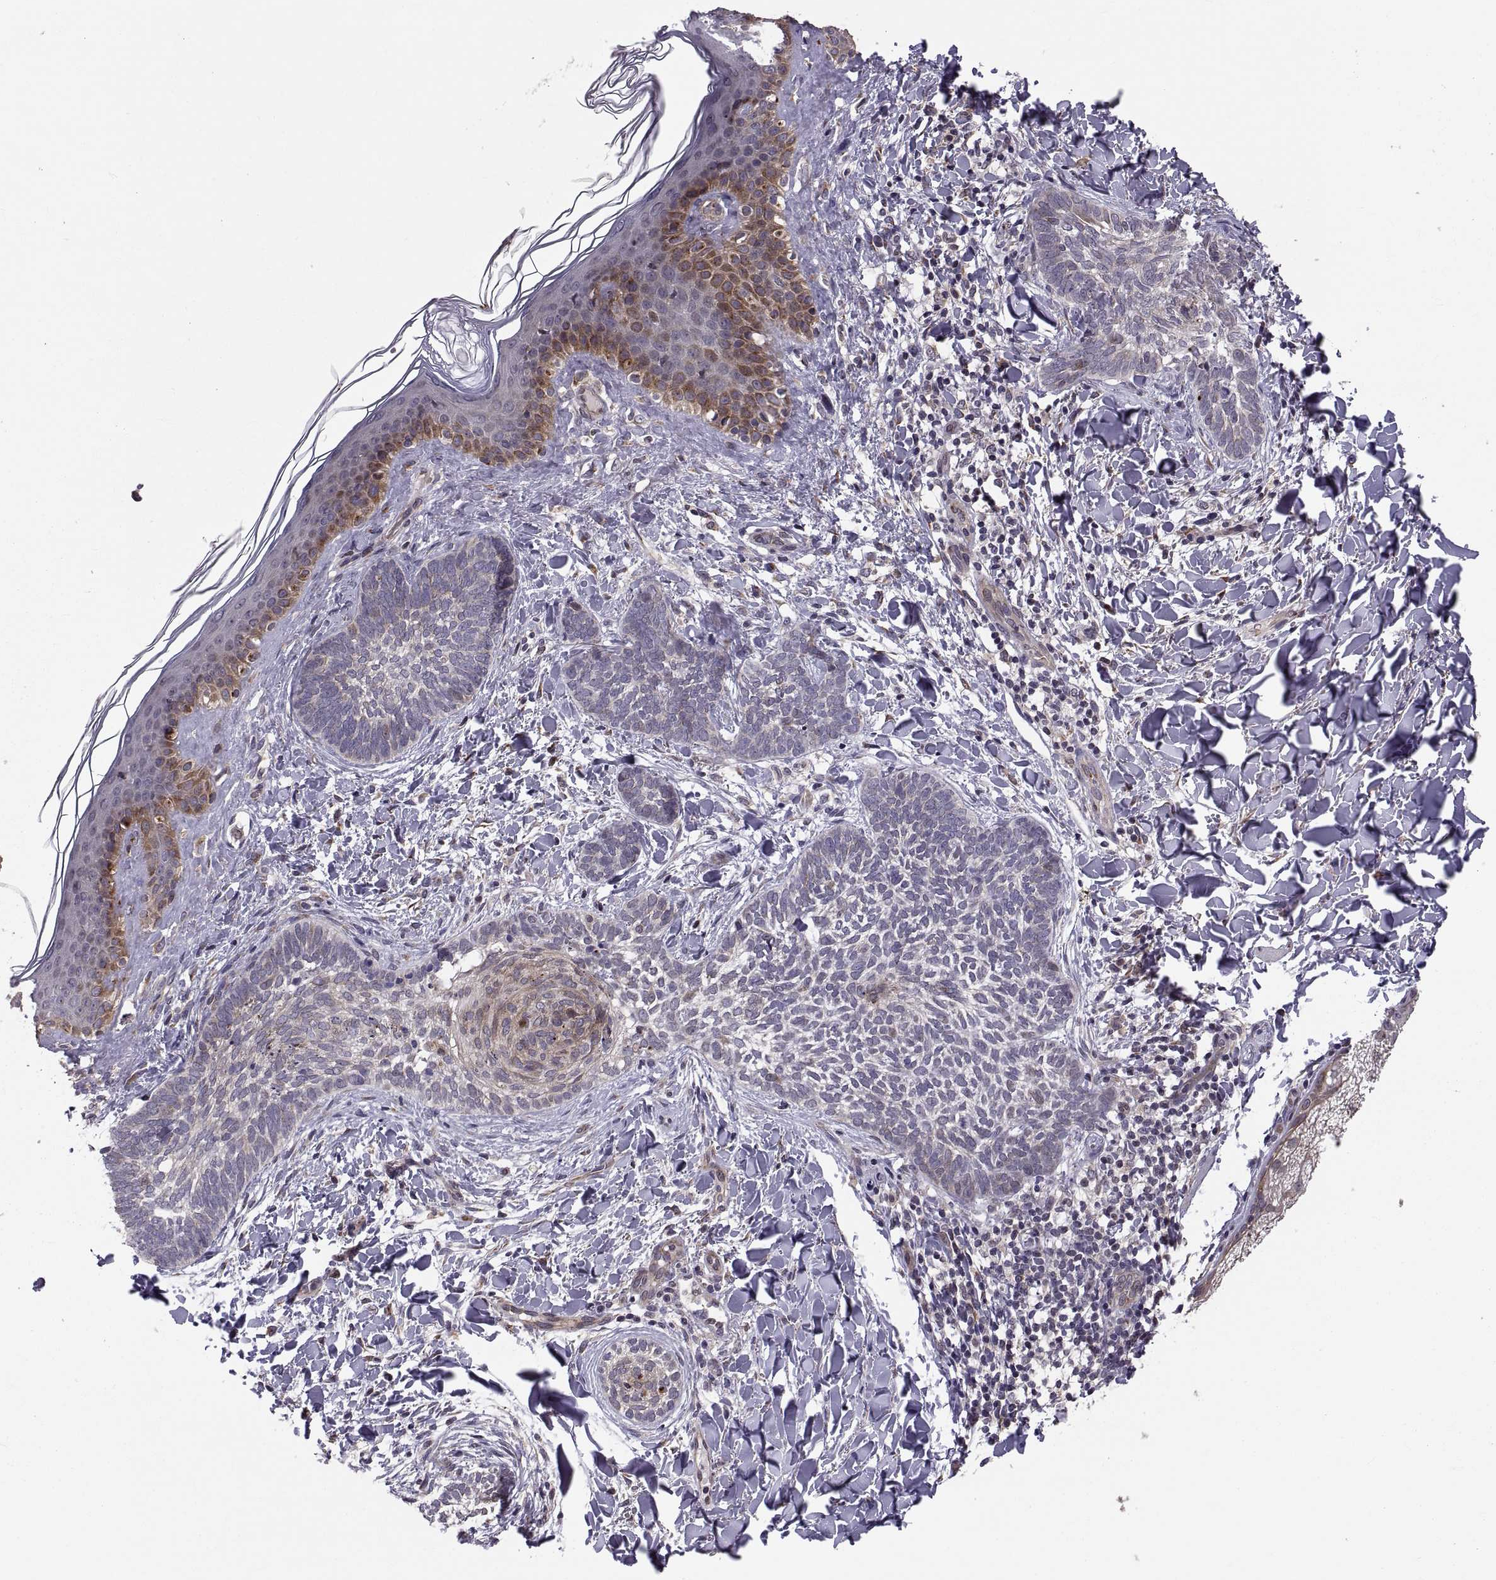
{"staining": {"intensity": "negative", "quantity": "none", "location": "none"}, "tissue": "skin cancer", "cell_type": "Tumor cells", "image_type": "cancer", "snomed": [{"axis": "morphology", "description": "Normal tissue, NOS"}, {"axis": "morphology", "description": "Basal cell carcinoma"}, {"axis": "topography", "description": "Skin"}], "caption": "Tumor cells show no significant positivity in skin cancer.", "gene": "TESC", "patient": {"sex": "male", "age": 46}}